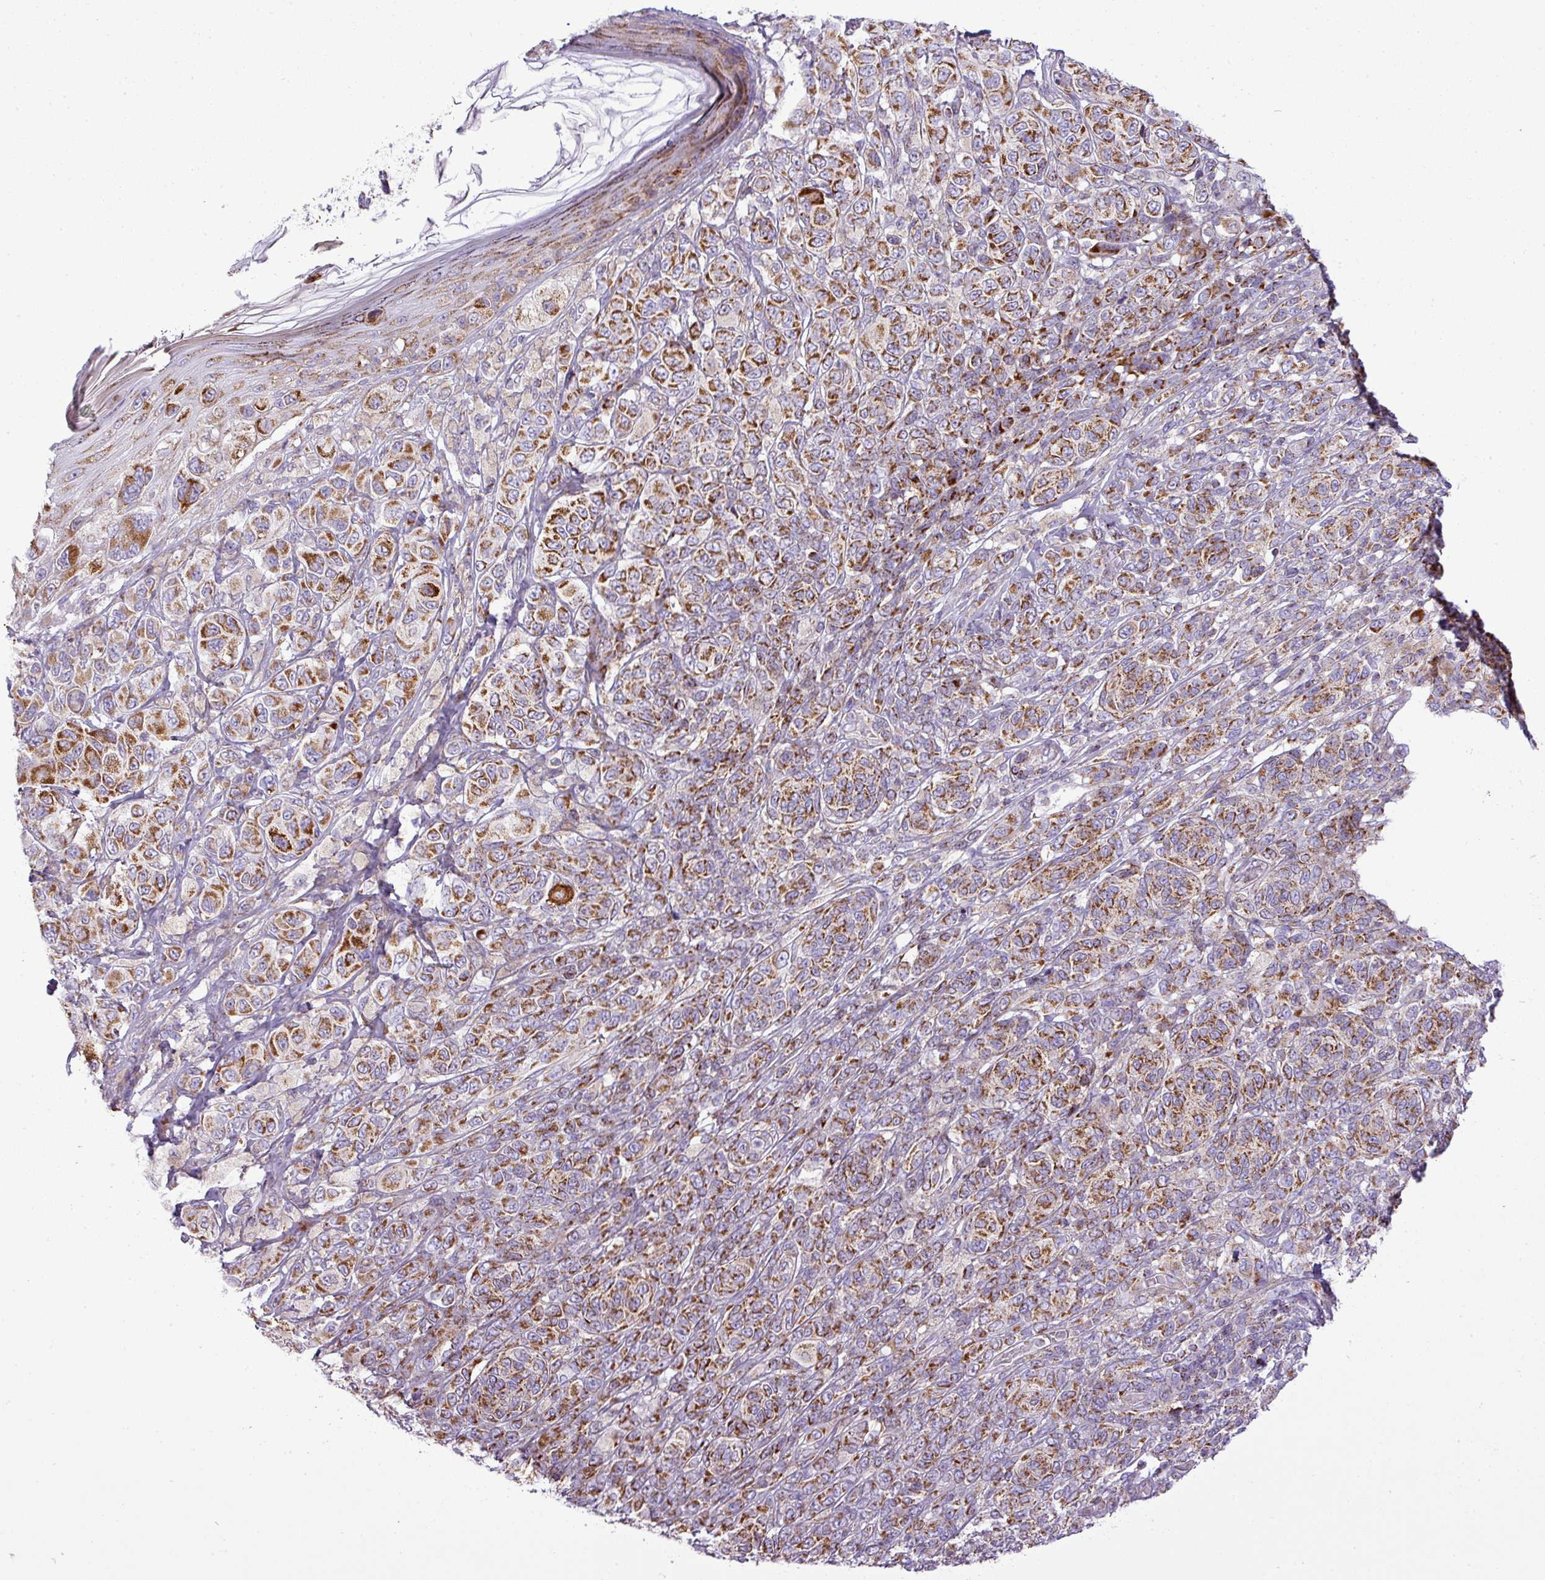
{"staining": {"intensity": "strong", "quantity": ">75%", "location": "cytoplasmic/membranous"}, "tissue": "melanoma", "cell_type": "Tumor cells", "image_type": "cancer", "snomed": [{"axis": "morphology", "description": "Malignant melanoma, NOS"}, {"axis": "topography", "description": "Skin"}], "caption": "DAB (3,3'-diaminobenzidine) immunohistochemical staining of human malignant melanoma demonstrates strong cytoplasmic/membranous protein expression in approximately >75% of tumor cells. The staining was performed using DAB, with brown indicating positive protein expression. Nuclei are stained blue with hematoxylin.", "gene": "ZNF81", "patient": {"sex": "male", "age": 42}}